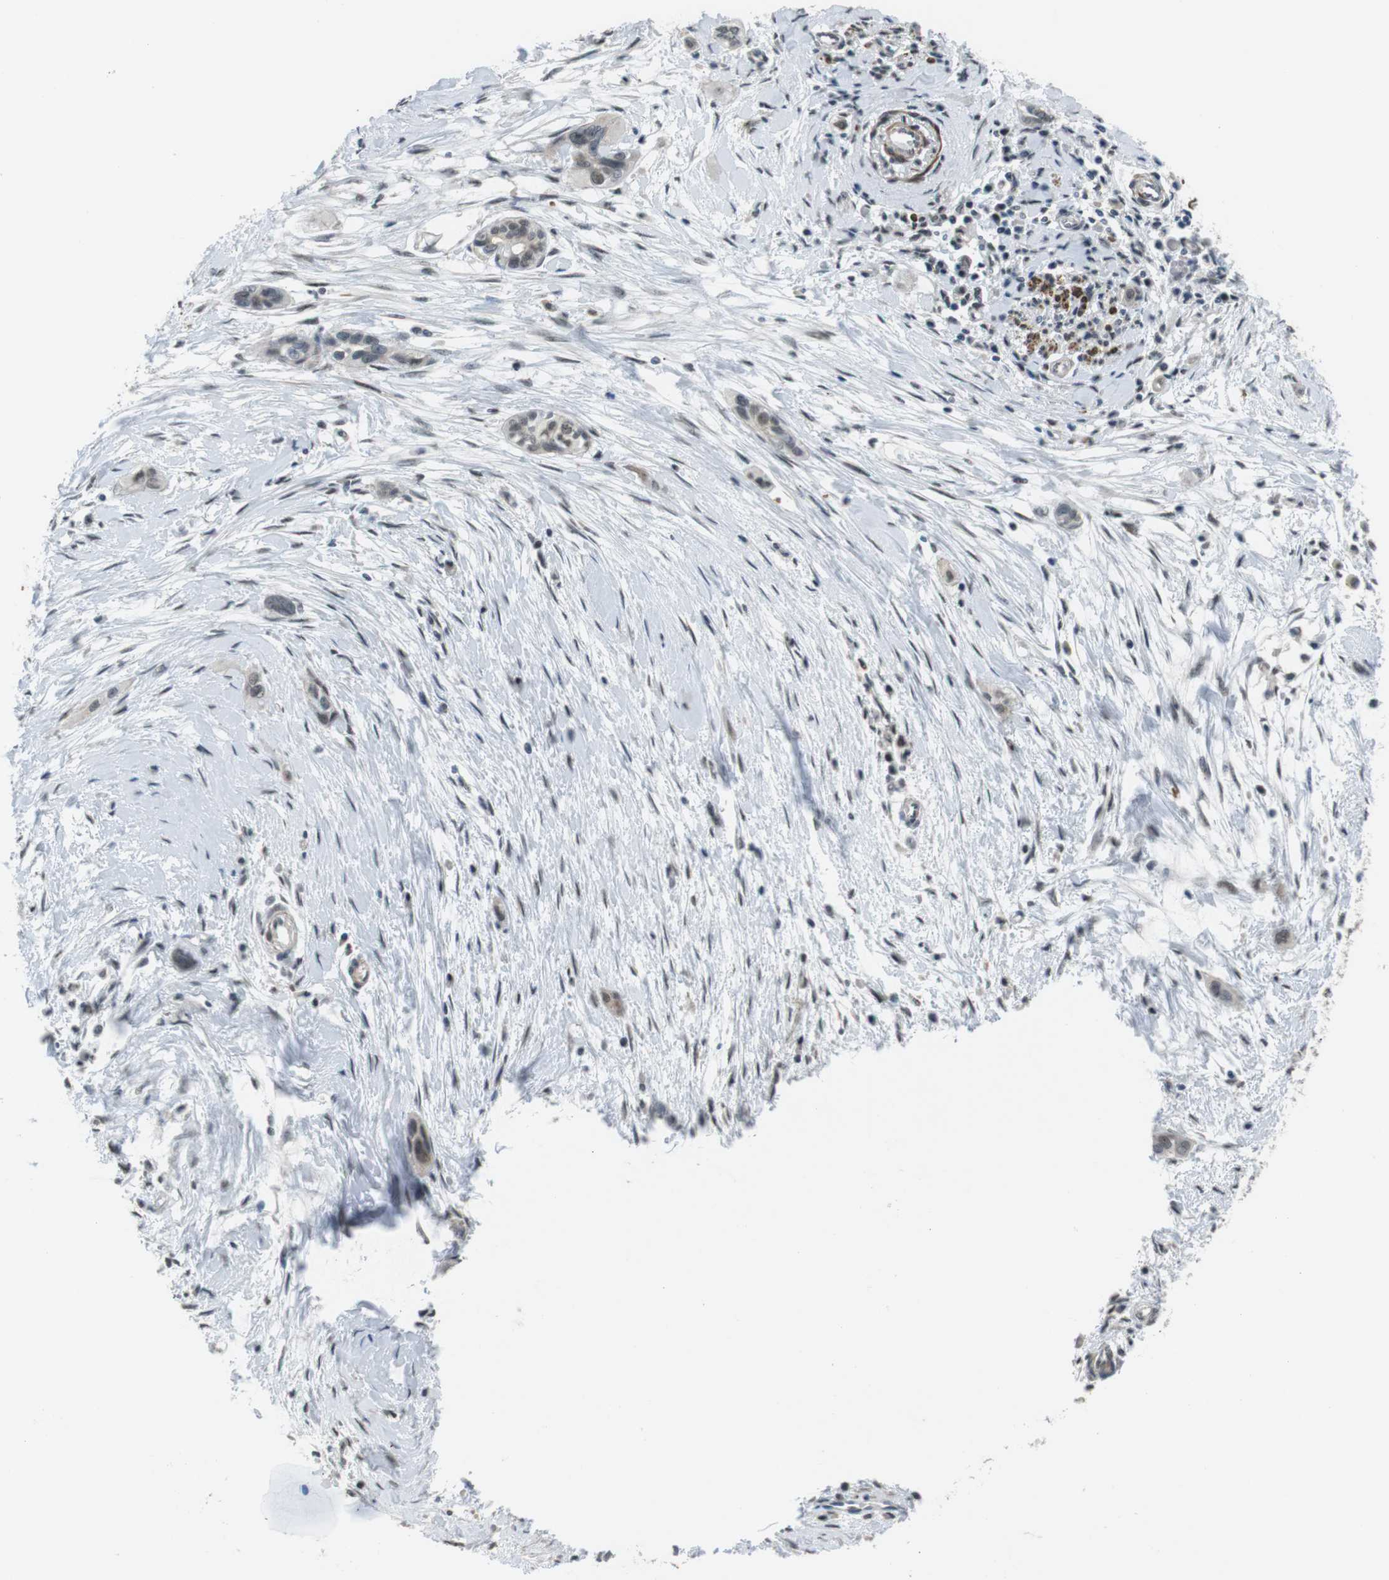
{"staining": {"intensity": "weak", "quantity": ">75%", "location": "cytoplasmic/membranous,nuclear"}, "tissue": "pancreatic cancer", "cell_type": "Tumor cells", "image_type": "cancer", "snomed": [{"axis": "morphology", "description": "Adenocarcinoma, NOS"}, {"axis": "topography", "description": "Pancreas"}], "caption": "Adenocarcinoma (pancreatic) stained with immunohistochemistry (IHC) demonstrates weak cytoplasmic/membranous and nuclear positivity in approximately >75% of tumor cells.", "gene": "USP7", "patient": {"sex": "female", "age": 60}}